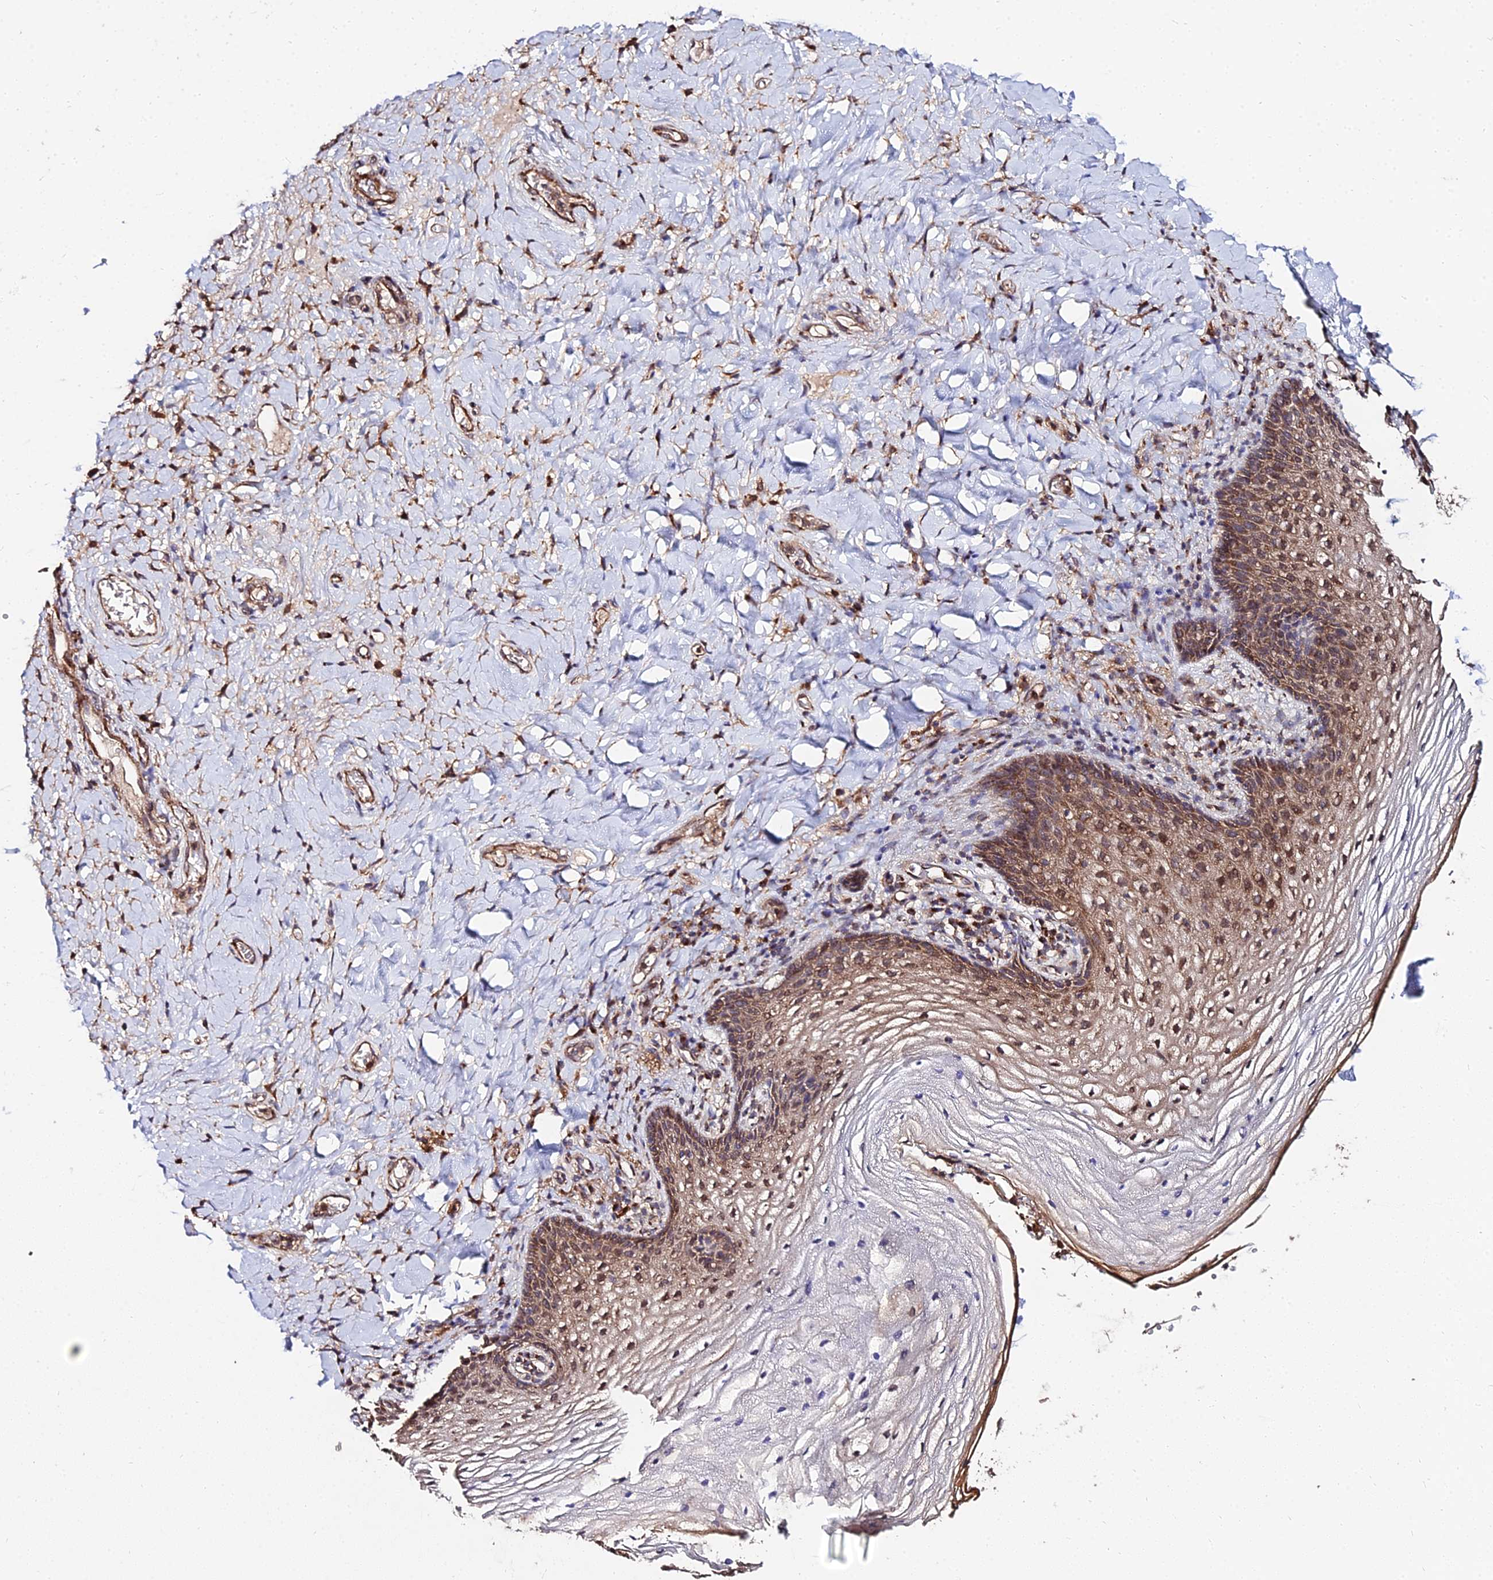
{"staining": {"intensity": "moderate", "quantity": ">75%", "location": "cytoplasmic/membranous"}, "tissue": "vagina", "cell_type": "Squamous epithelial cells", "image_type": "normal", "snomed": [{"axis": "morphology", "description": "Normal tissue, NOS"}, {"axis": "topography", "description": "Vagina"}], "caption": "High-magnification brightfield microscopy of normal vagina stained with DAB (3,3'-diaminobenzidine) (brown) and counterstained with hematoxylin (blue). squamous epithelial cells exhibit moderate cytoplasmic/membranous expression is seen in approximately>75% of cells. (DAB (3,3'-diaminobenzidine) IHC with brightfield microscopy, high magnification).", "gene": "ENSG00000258465", "patient": {"sex": "female", "age": 60}}